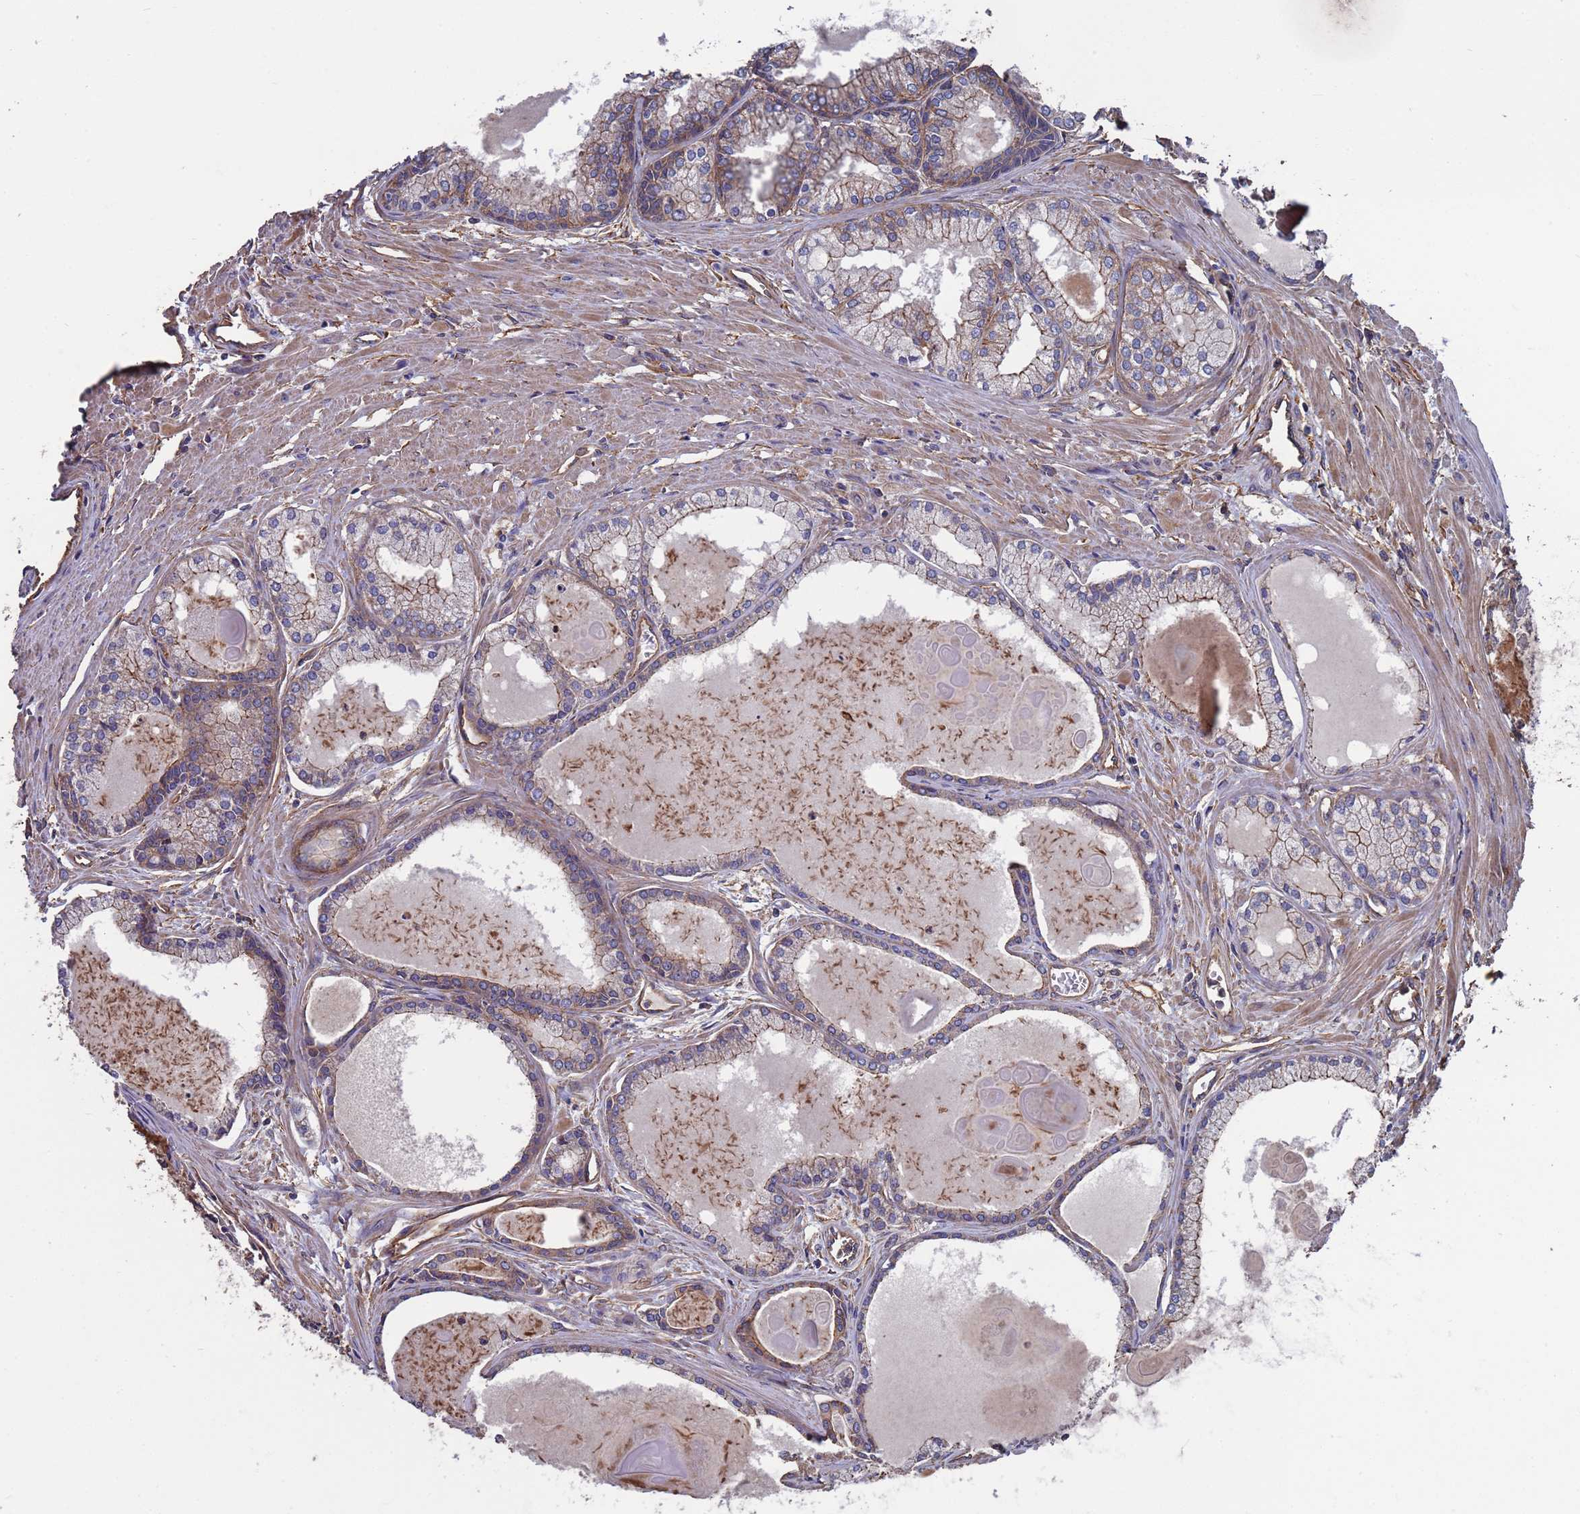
{"staining": {"intensity": "weak", "quantity": "25%-75%", "location": "cytoplasmic/membranous"}, "tissue": "prostate cancer", "cell_type": "Tumor cells", "image_type": "cancer", "snomed": [{"axis": "morphology", "description": "Adenocarcinoma, High grade"}, {"axis": "topography", "description": "Prostate"}], "caption": "This is a micrograph of immunohistochemistry (IHC) staining of prostate cancer, which shows weak positivity in the cytoplasmic/membranous of tumor cells.", "gene": "NDUFAF6", "patient": {"sex": "male", "age": 68}}